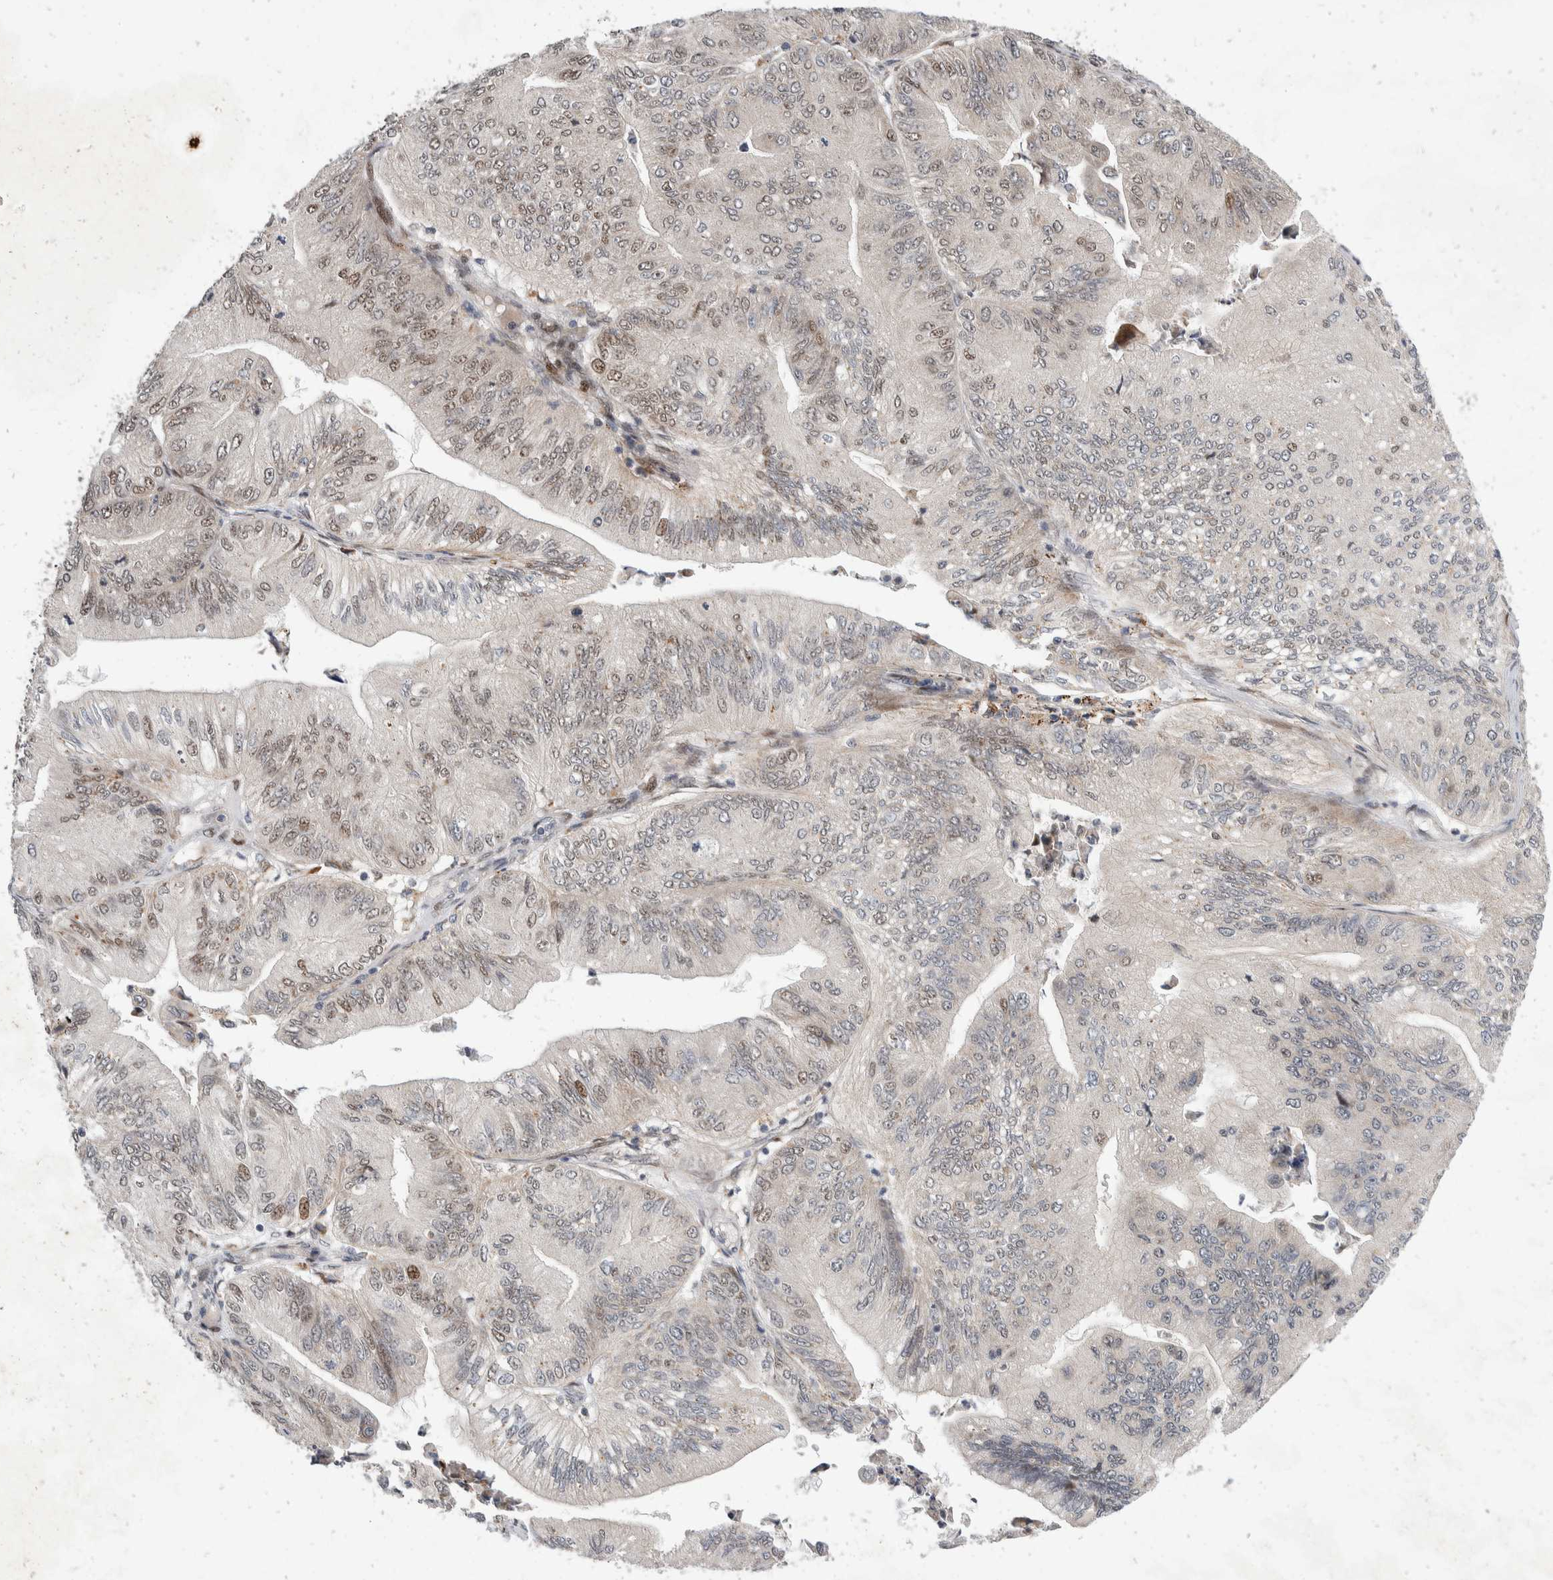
{"staining": {"intensity": "weak", "quantity": "25%-75%", "location": "nuclear"}, "tissue": "ovarian cancer", "cell_type": "Tumor cells", "image_type": "cancer", "snomed": [{"axis": "morphology", "description": "Cystadenocarcinoma, mucinous, NOS"}, {"axis": "topography", "description": "Ovary"}], "caption": "The immunohistochemical stain labels weak nuclear expression in tumor cells of mucinous cystadenocarcinoma (ovarian) tissue.", "gene": "ZNF703", "patient": {"sex": "female", "age": 61}}